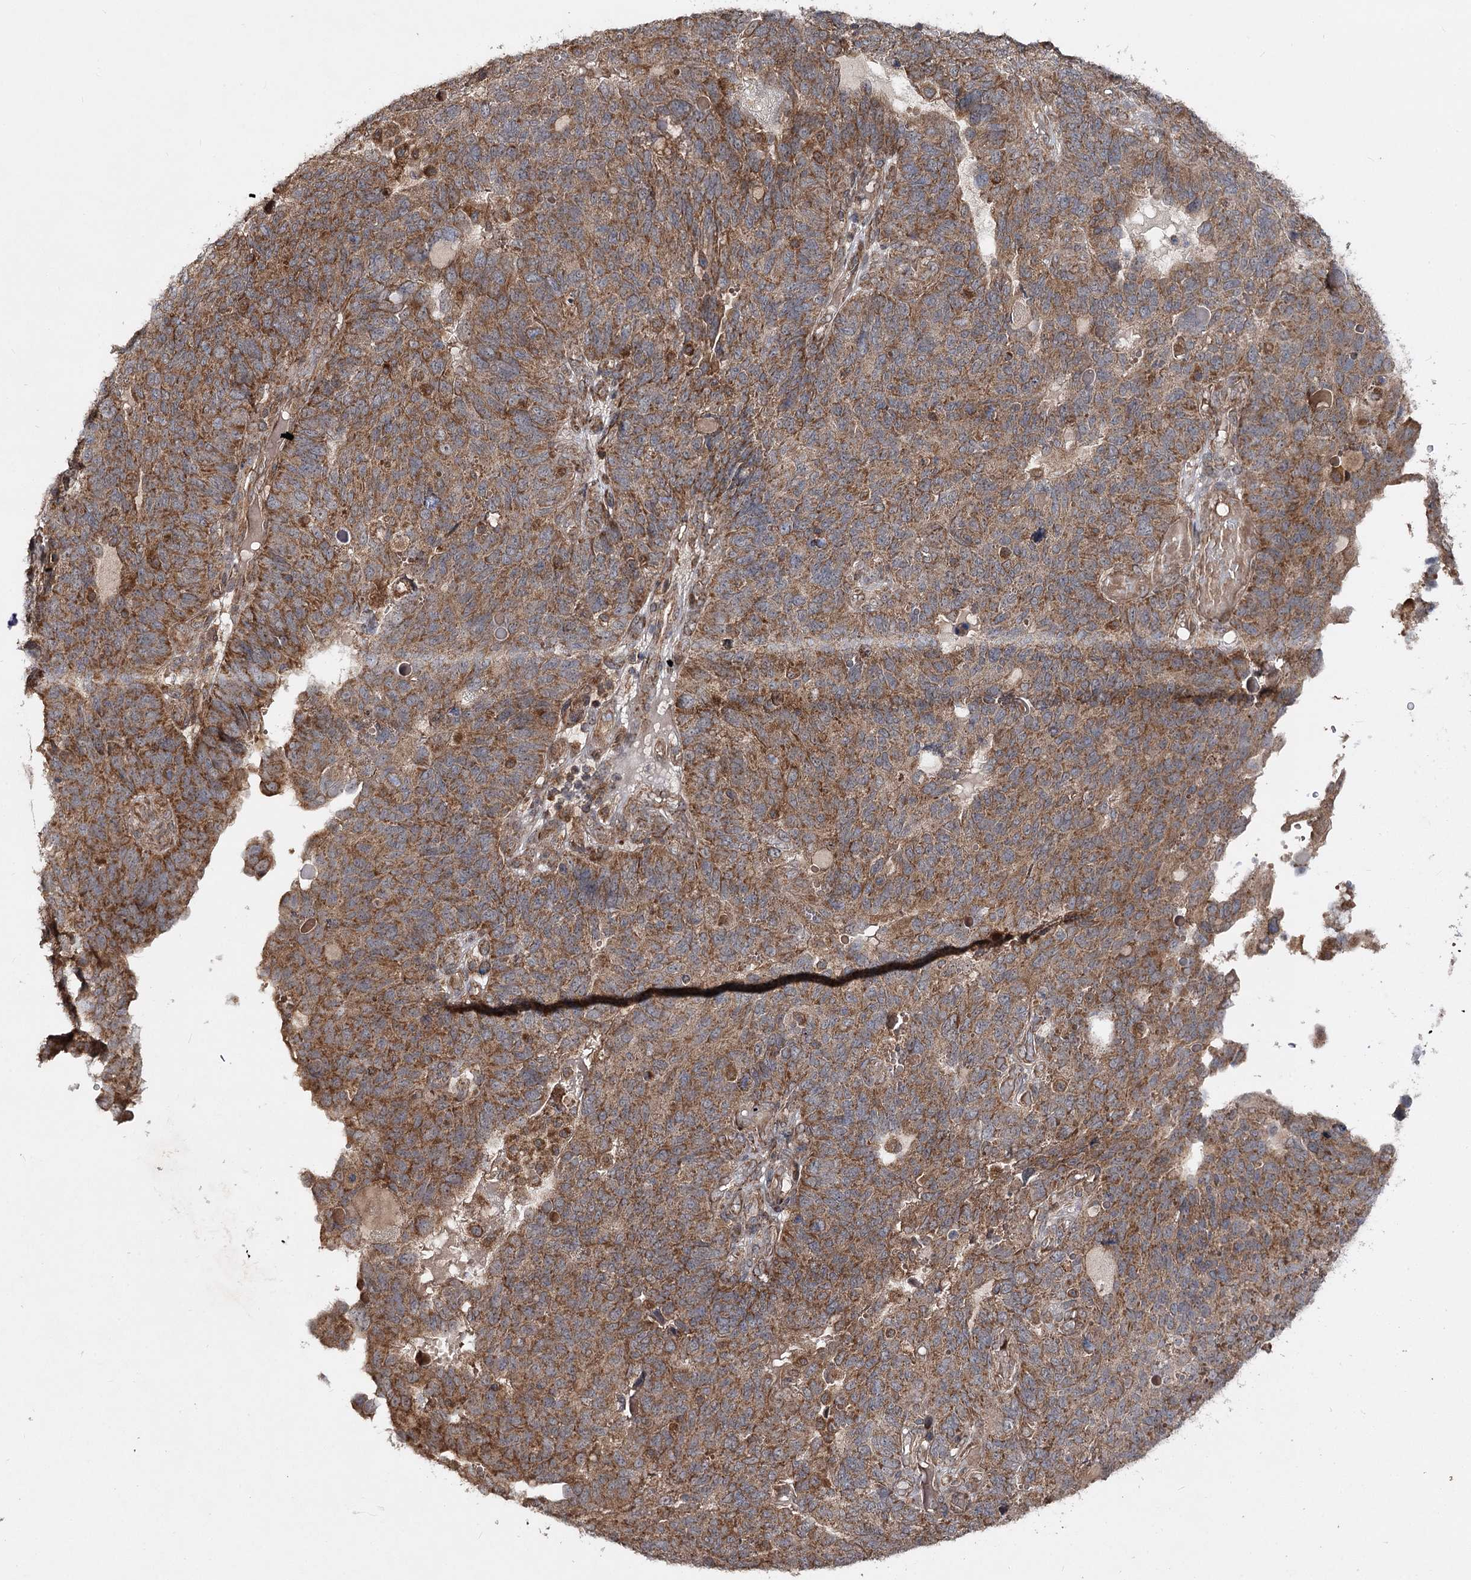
{"staining": {"intensity": "moderate", "quantity": ">75%", "location": "cytoplasmic/membranous"}, "tissue": "endometrial cancer", "cell_type": "Tumor cells", "image_type": "cancer", "snomed": [{"axis": "morphology", "description": "Adenocarcinoma, NOS"}, {"axis": "topography", "description": "Endometrium"}], "caption": "Protein expression analysis of human endometrial adenocarcinoma reveals moderate cytoplasmic/membranous expression in about >75% of tumor cells. The staining was performed using DAB to visualize the protein expression in brown, while the nuclei were stained in blue with hematoxylin (Magnification: 20x).", "gene": "MINDY3", "patient": {"sex": "female", "age": 66}}